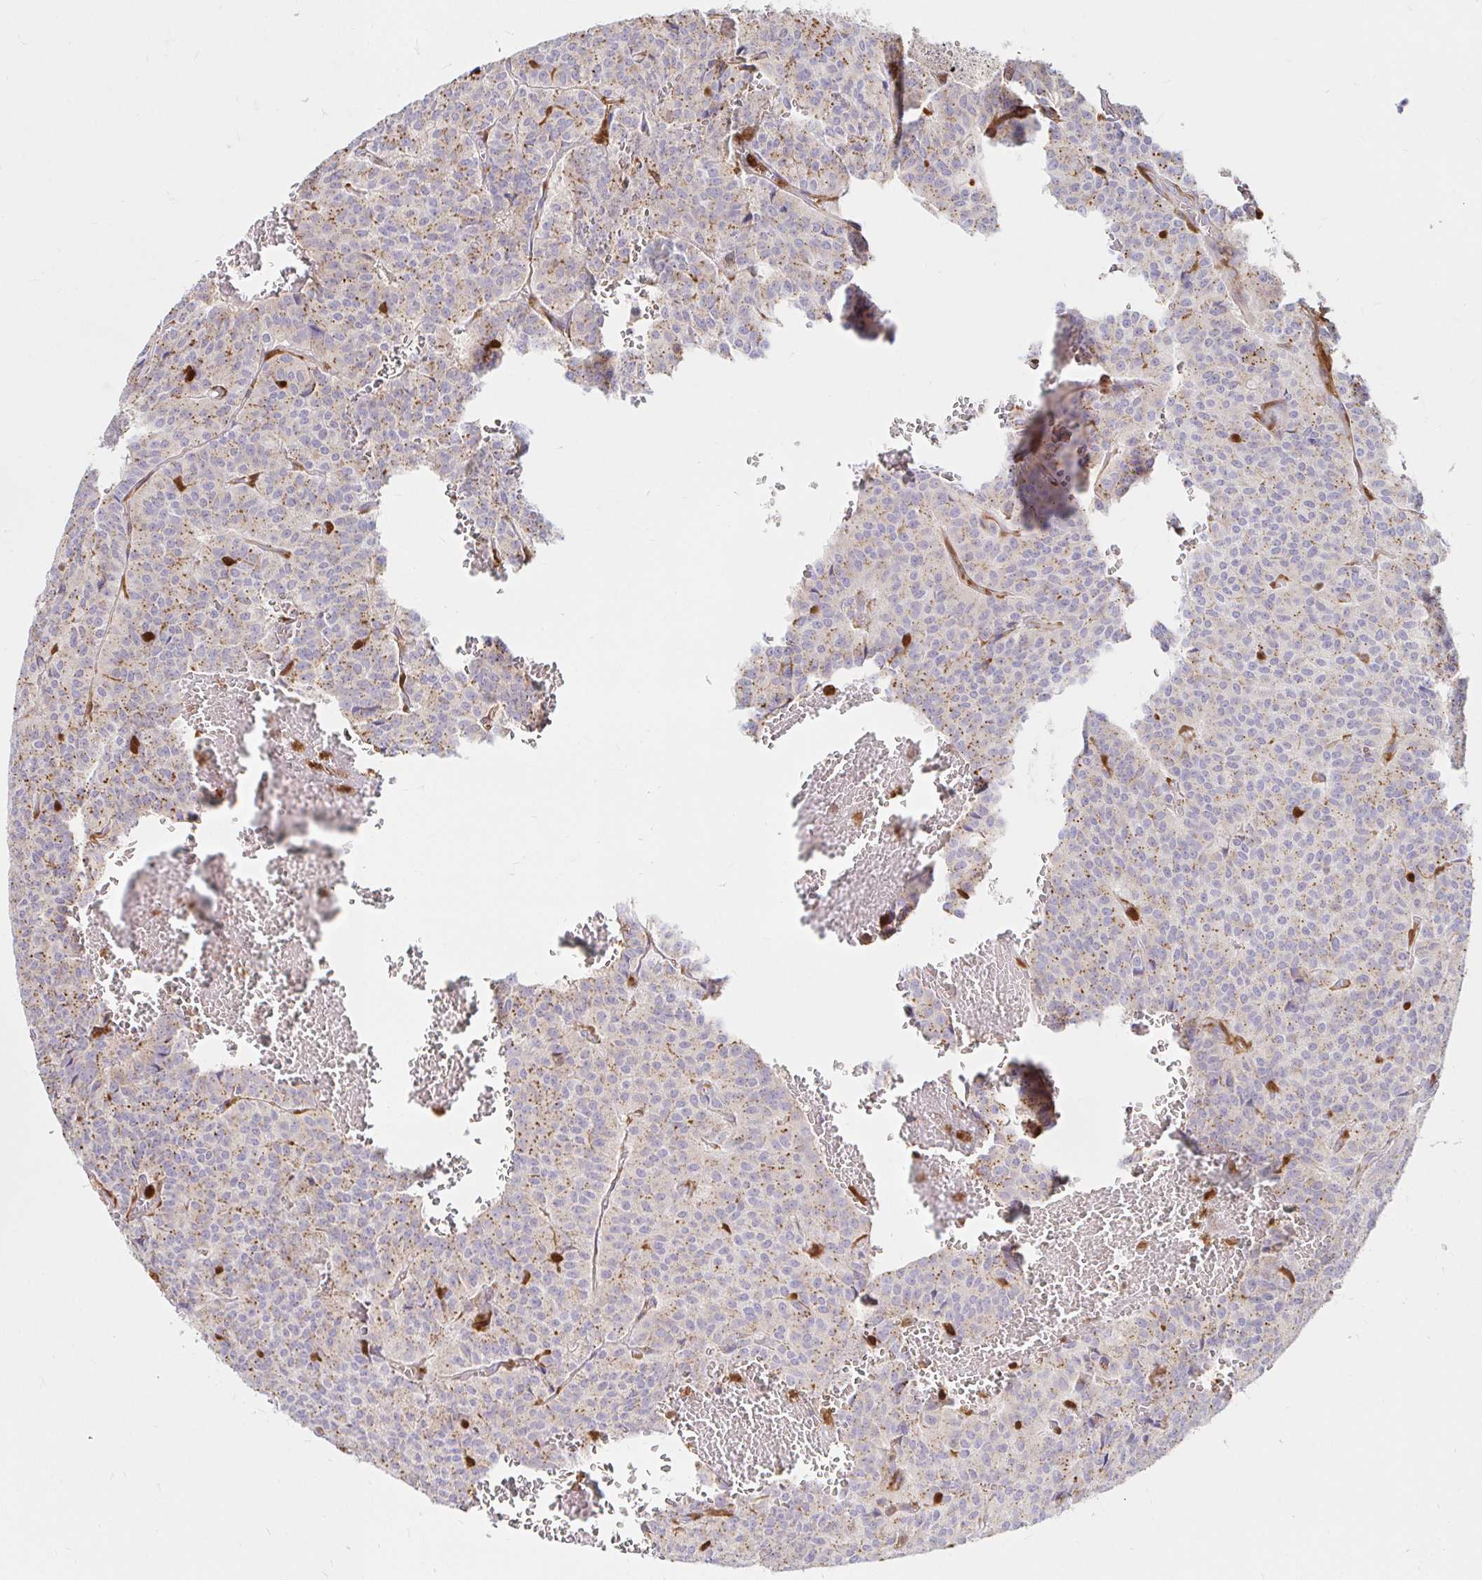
{"staining": {"intensity": "weak", "quantity": "<25%", "location": "cytoplasmic/membranous"}, "tissue": "carcinoid", "cell_type": "Tumor cells", "image_type": "cancer", "snomed": [{"axis": "morphology", "description": "Carcinoid, malignant, NOS"}, {"axis": "topography", "description": "Lung"}], "caption": "IHC of human carcinoid (malignant) shows no positivity in tumor cells.", "gene": "PYCARD", "patient": {"sex": "male", "age": 70}}